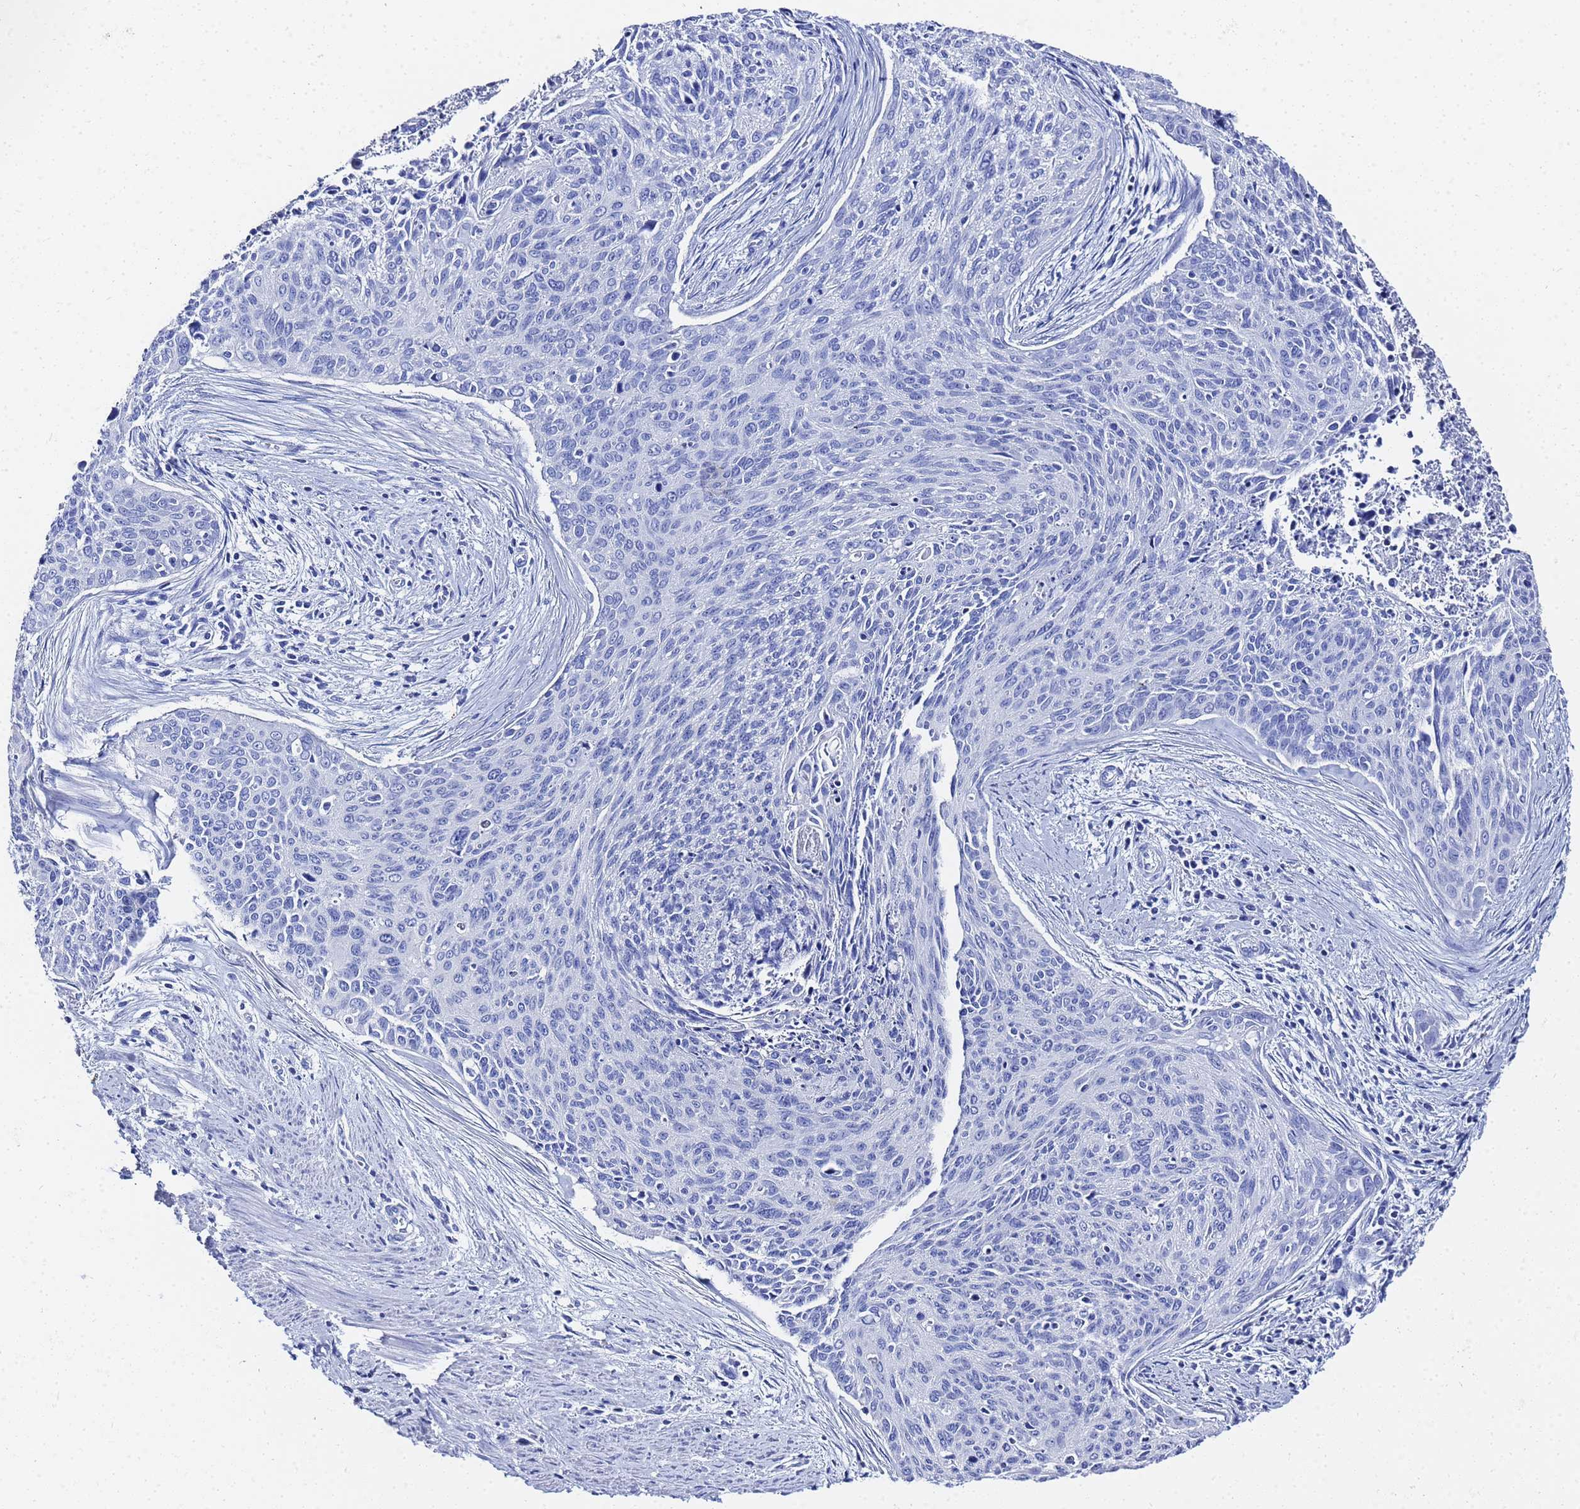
{"staining": {"intensity": "negative", "quantity": "none", "location": "none"}, "tissue": "cervical cancer", "cell_type": "Tumor cells", "image_type": "cancer", "snomed": [{"axis": "morphology", "description": "Squamous cell carcinoma, NOS"}, {"axis": "topography", "description": "Cervix"}], "caption": "Immunohistochemistry (IHC) micrograph of neoplastic tissue: cervical squamous cell carcinoma stained with DAB (3,3'-diaminobenzidine) reveals no significant protein staining in tumor cells.", "gene": "GGT1", "patient": {"sex": "female", "age": 55}}